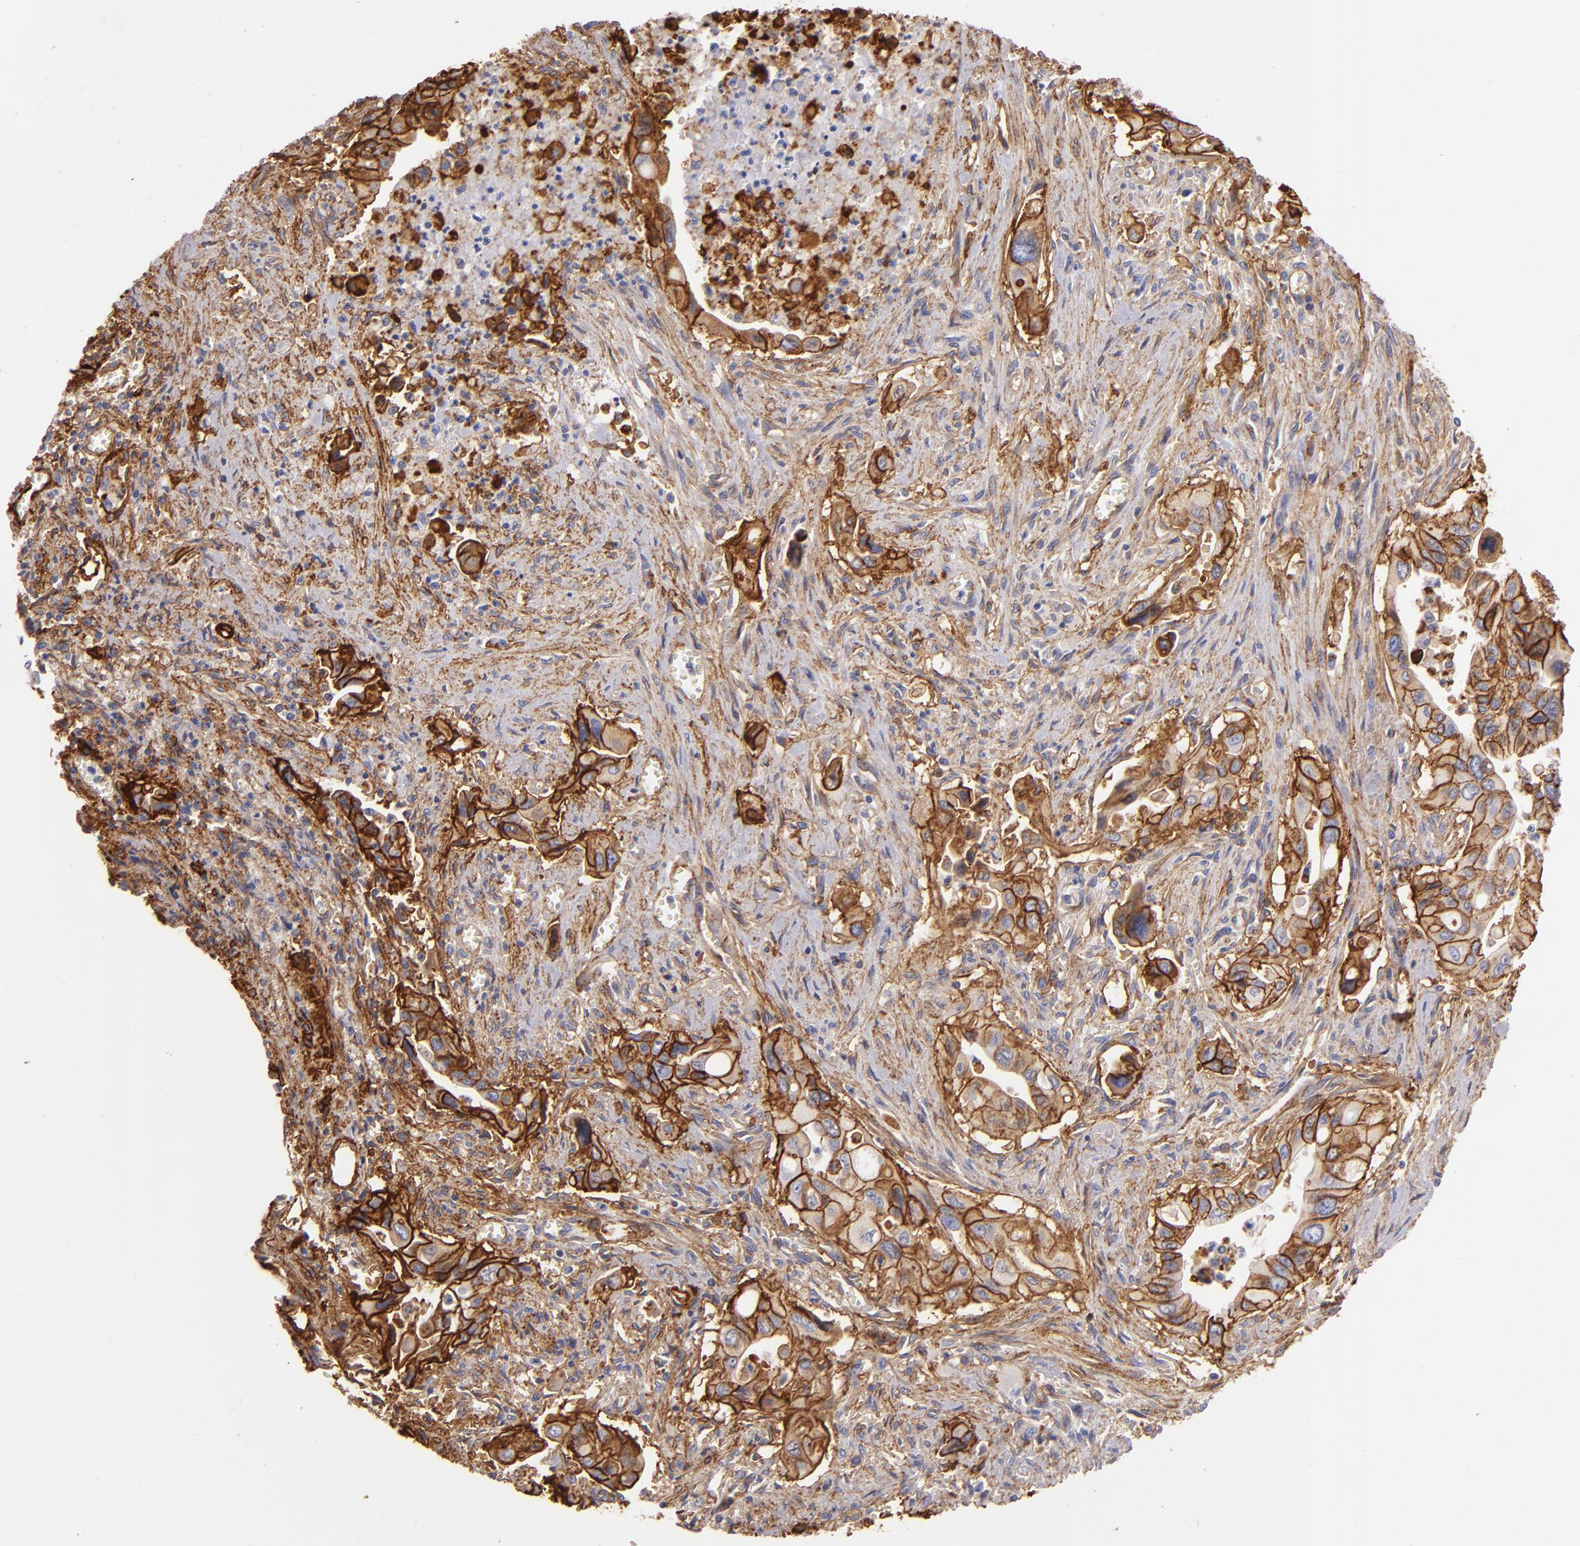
{"staining": {"intensity": "strong", "quantity": ">75%", "location": "cytoplasmic/membranous"}, "tissue": "pancreatic cancer", "cell_type": "Tumor cells", "image_type": "cancer", "snomed": [{"axis": "morphology", "description": "Adenocarcinoma, NOS"}, {"axis": "topography", "description": "Pancreas"}], "caption": "Strong cytoplasmic/membranous protein positivity is present in approximately >75% of tumor cells in pancreatic cancer (adenocarcinoma).", "gene": "CD151", "patient": {"sex": "male", "age": 77}}